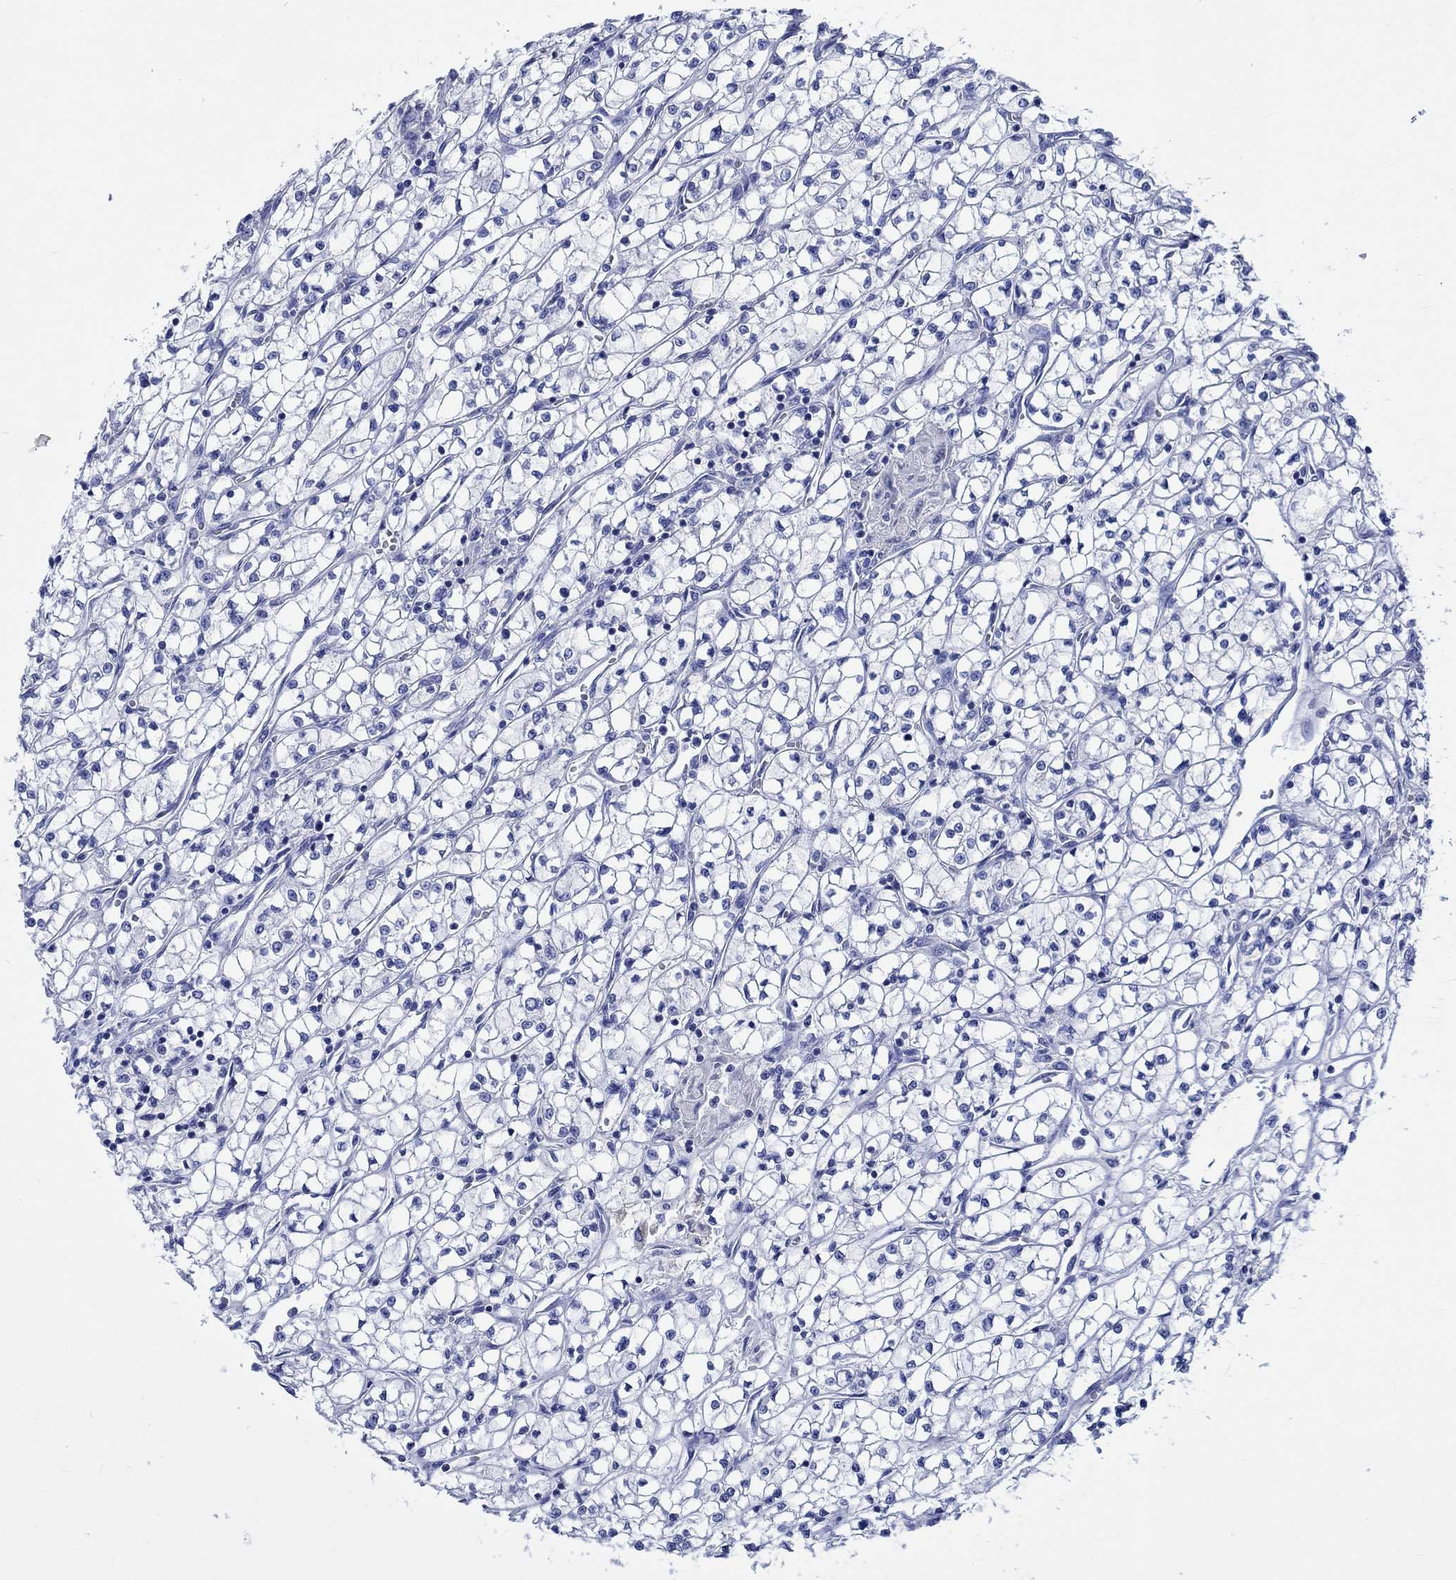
{"staining": {"intensity": "negative", "quantity": "none", "location": "none"}, "tissue": "renal cancer", "cell_type": "Tumor cells", "image_type": "cancer", "snomed": [{"axis": "morphology", "description": "Adenocarcinoma, NOS"}, {"axis": "topography", "description": "Kidney"}], "caption": "This is a image of immunohistochemistry (IHC) staining of renal cancer (adenocarcinoma), which shows no staining in tumor cells. (DAB (3,3'-diaminobenzidine) immunohistochemistry visualized using brightfield microscopy, high magnification).", "gene": "PTPRN2", "patient": {"sex": "female", "age": 64}}